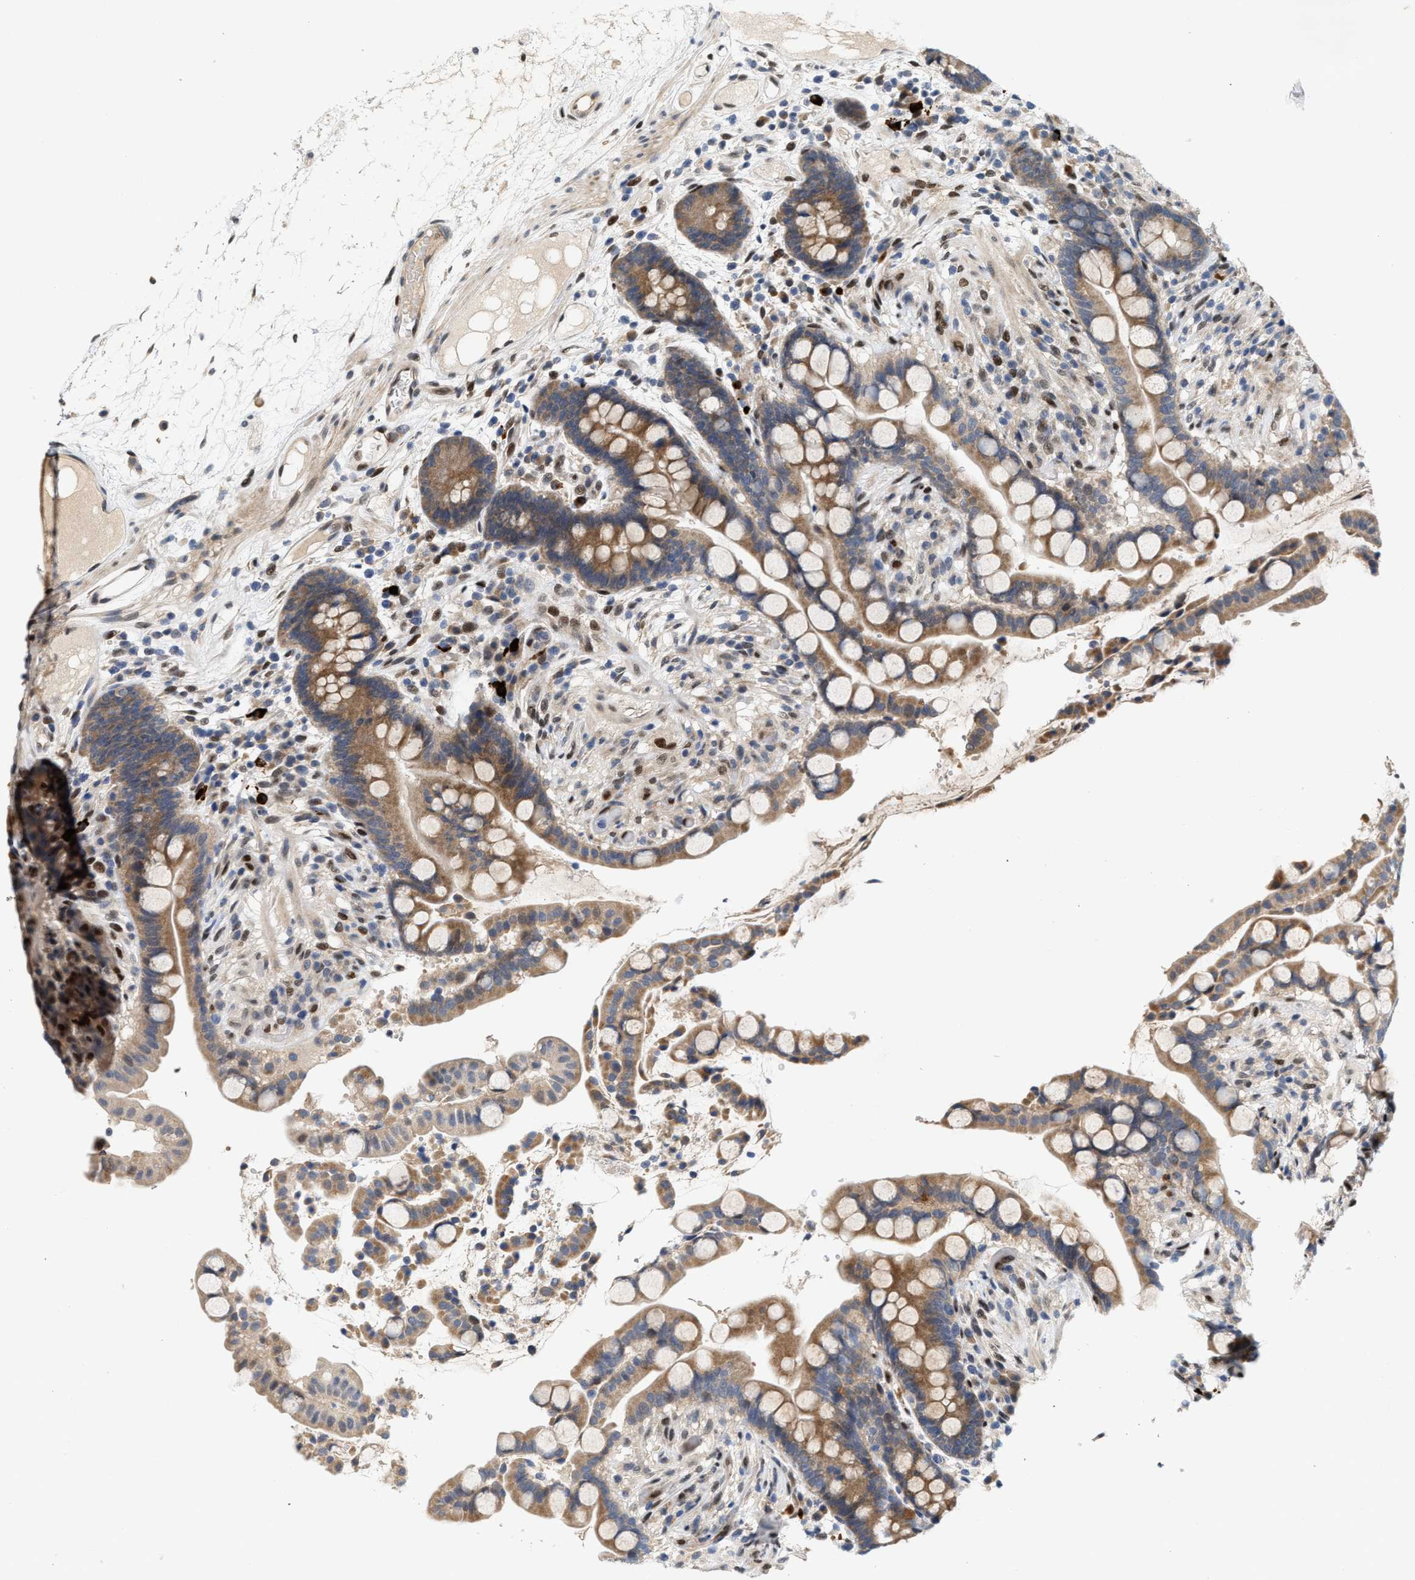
{"staining": {"intensity": "moderate", "quantity": ">75%", "location": "cytoplasmic/membranous"}, "tissue": "colon", "cell_type": "Endothelial cells", "image_type": "normal", "snomed": [{"axis": "morphology", "description": "Normal tissue, NOS"}, {"axis": "topography", "description": "Colon"}], "caption": "Colon stained with DAB IHC demonstrates medium levels of moderate cytoplasmic/membranous positivity in about >75% of endothelial cells.", "gene": "TCF4", "patient": {"sex": "male", "age": 73}}